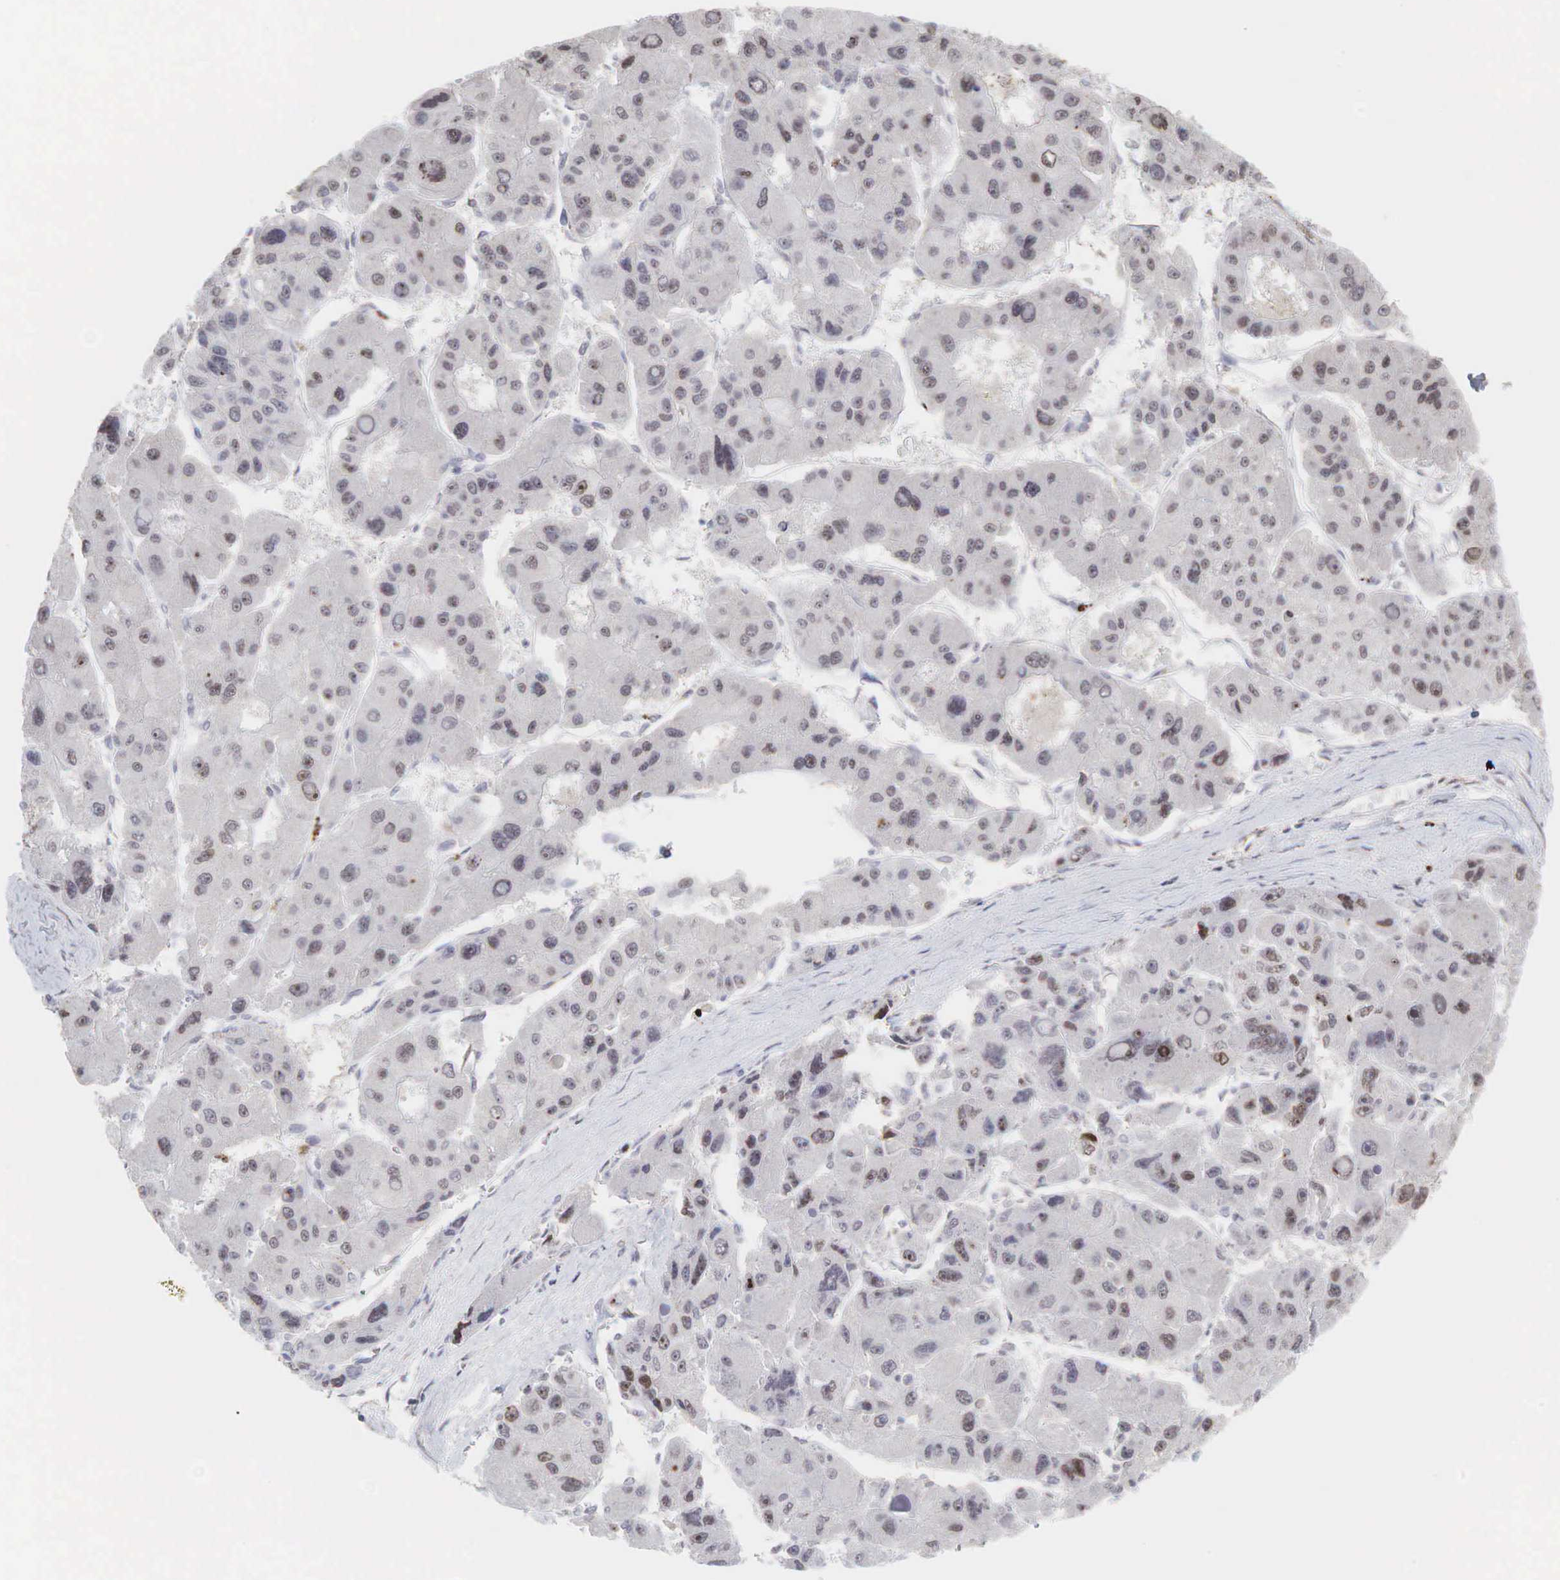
{"staining": {"intensity": "moderate", "quantity": "<25%", "location": "cytoplasmic/membranous,nuclear"}, "tissue": "liver cancer", "cell_type": "Tumor cells", "image_type": "cancer", "snomed": [{"axis": "morphology", "description": "Carcinoma, Hepatocellular, NOS"}, {"axis": "topography", "description": "Liver"}], "caption": "Protein expression by immunohistochemistry reveals moderate cytoplasmic/membranous and nuclear staining in approximately <25% of tumor cells in hepatocellular carcinoma (liver). The staining is performed using DAB brown chromogen to label protein expression. The nuclei are counter-stained blue using hematoxylin.", "gene": "DKC1", "patient": {"sex": "male", "age": 64}}